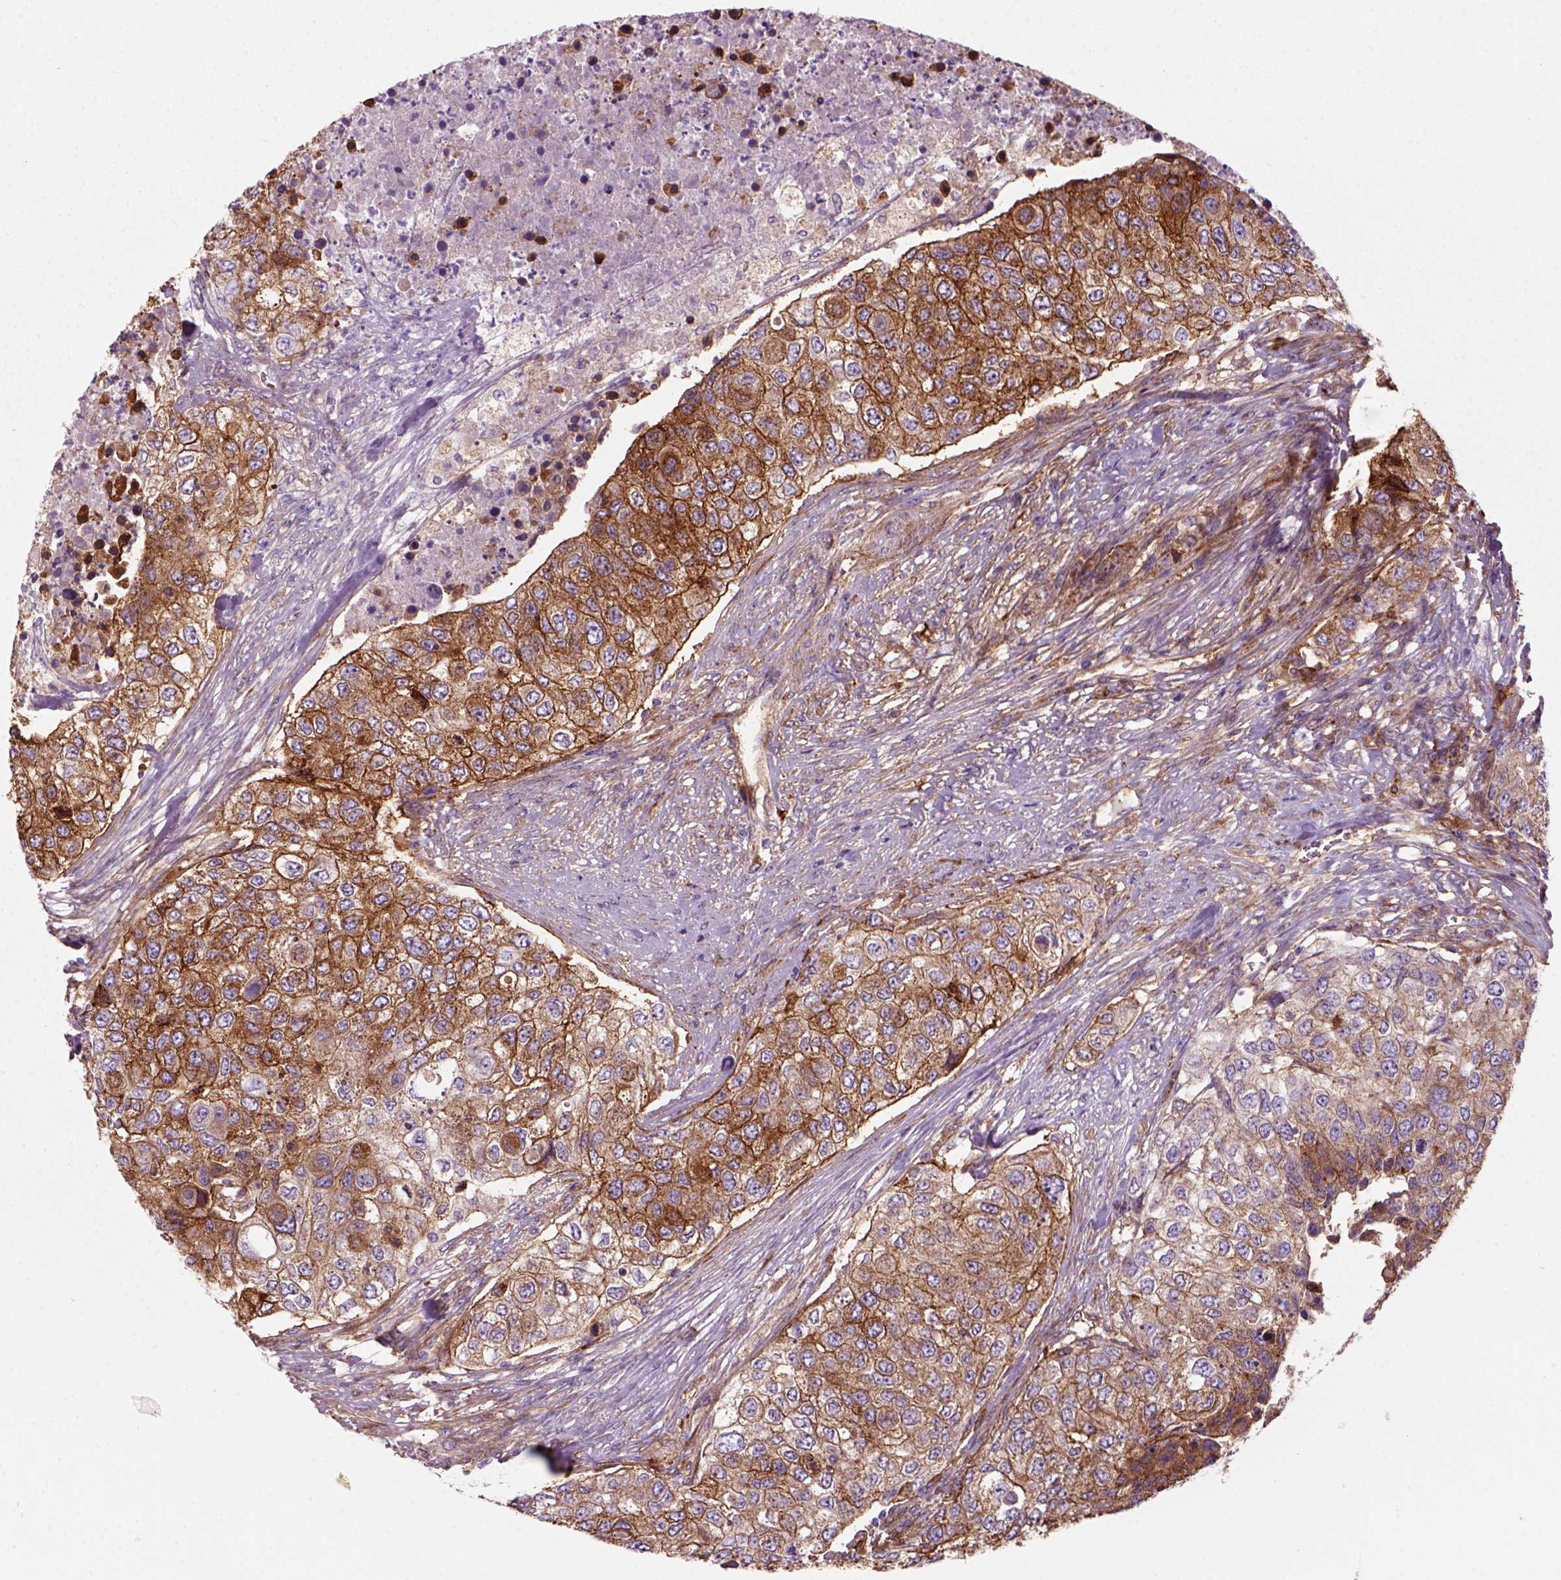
{"staining": {"intensity": "strong", "quantity": ">75%", "location": "cytoplasmic/membranous"}, "tissue": "urothelial cancer", "cell_type": "Tumor cells", "image_type": "cancer", "snomed": [{"axis": "morphology", "description": "Urothelial carcinoma, High grade"}, {"axis": "topography", "description": "Urinary bladder"}], "caption": "Brown immunohistochemical staining in urothelial cancer displays strong cytoplasmic/membranous expression in approximately >75% of tumor cells.", "gene": "MARCKS", "patient": {"sex": "female", "age": 78}}